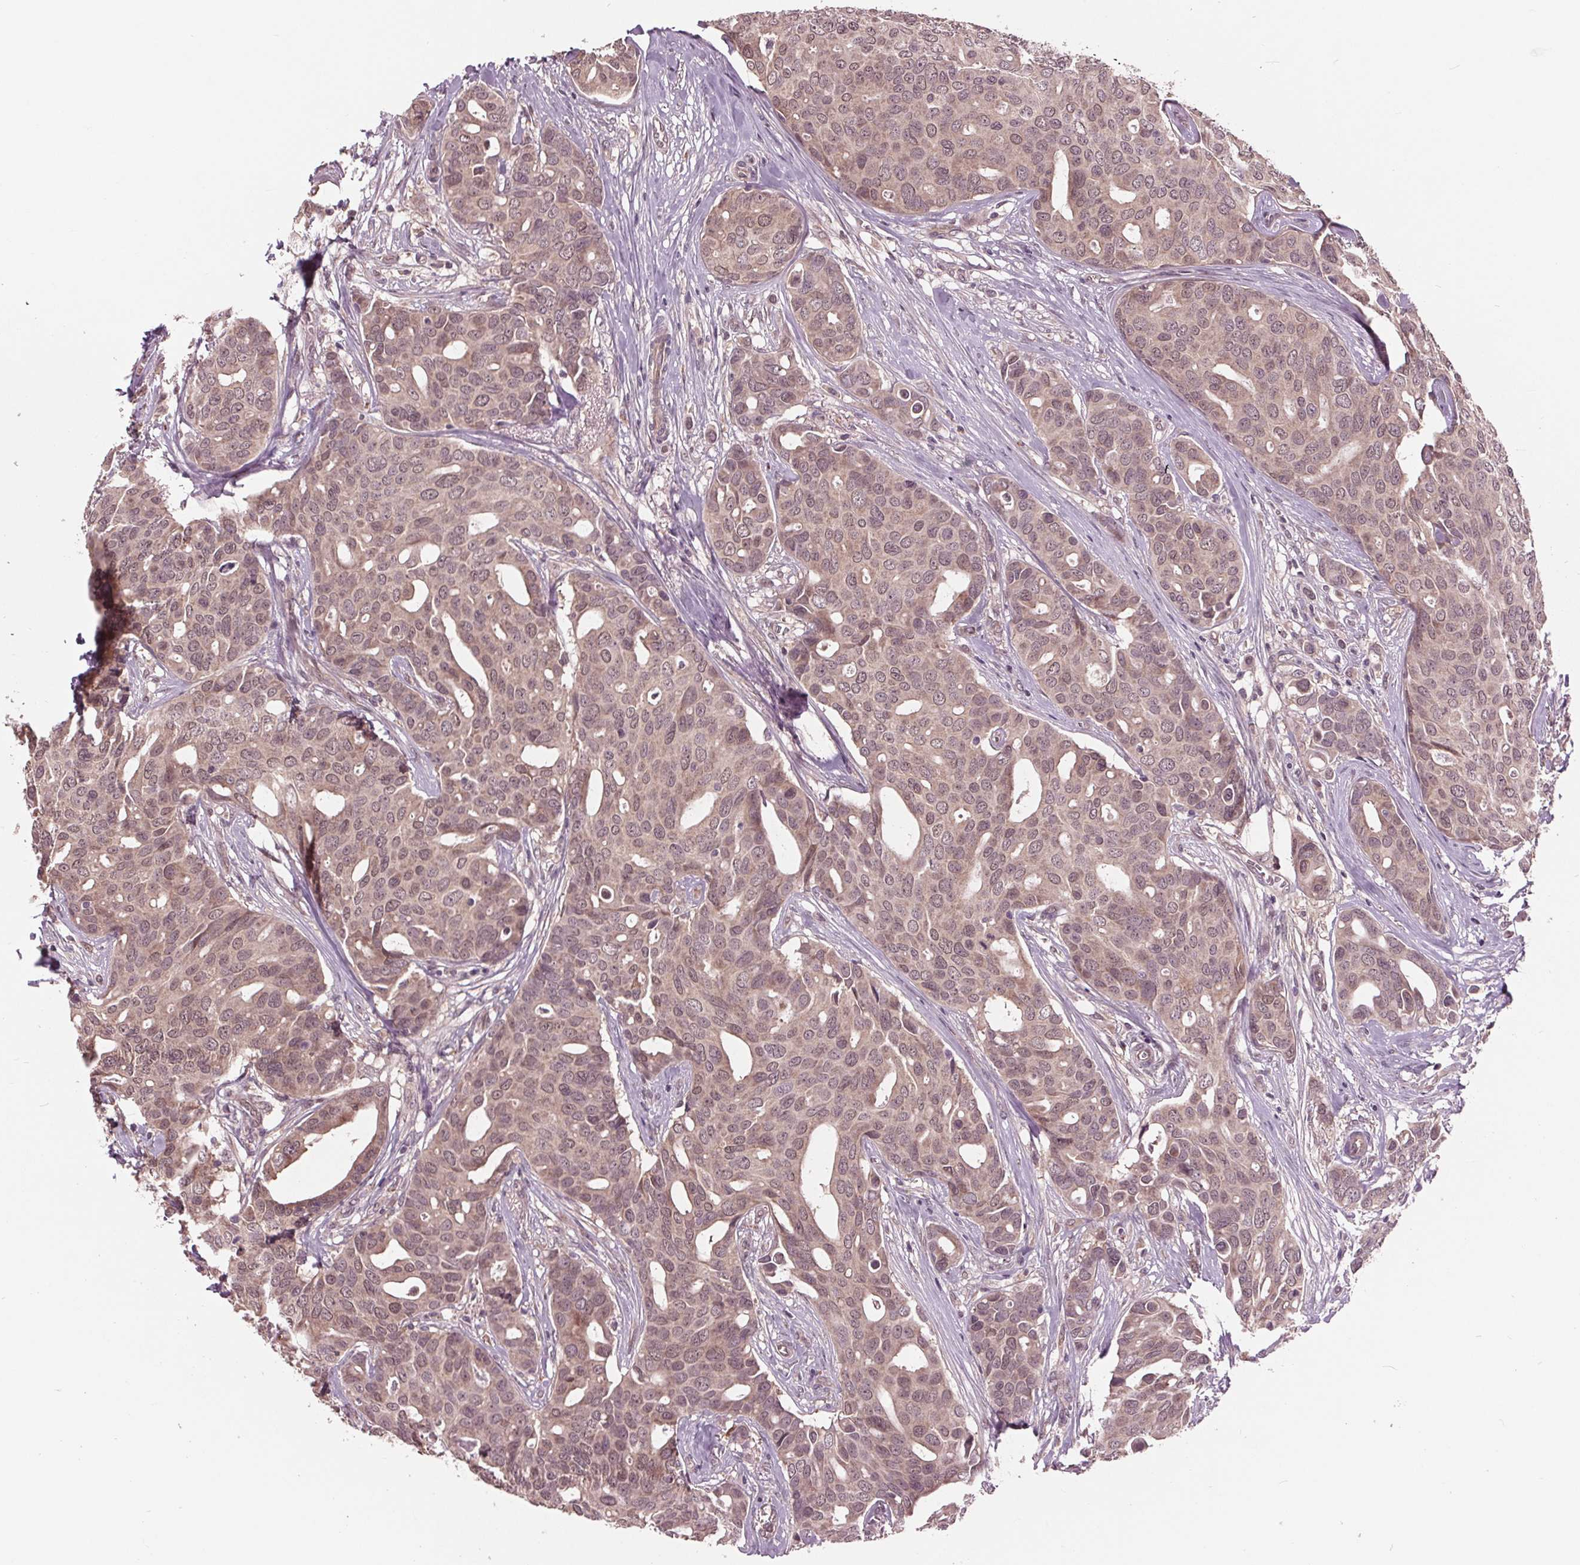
{"staining": {"intensity": "weak", "quantity": ">75%", "location": "cytoplasmic/membranous"}, "tissue": "breast cancer", "cell_type": "Tumor cells", "image_type": "cancer", "snomed": [{"axis": "morphology", "description": "Duct carcinoma"}, {"axis": "topography", "description": "Breast"}], "caption": "IHC (DAB (3,3'-diaminobenzidine)) staining of human breast intraductal carcinoma displays weak cytoplasmic/membranous protein positivity in about >75% of tumor cells.", "gene": "MAPK8", "patient": {"sex": "female", "age": 54}}